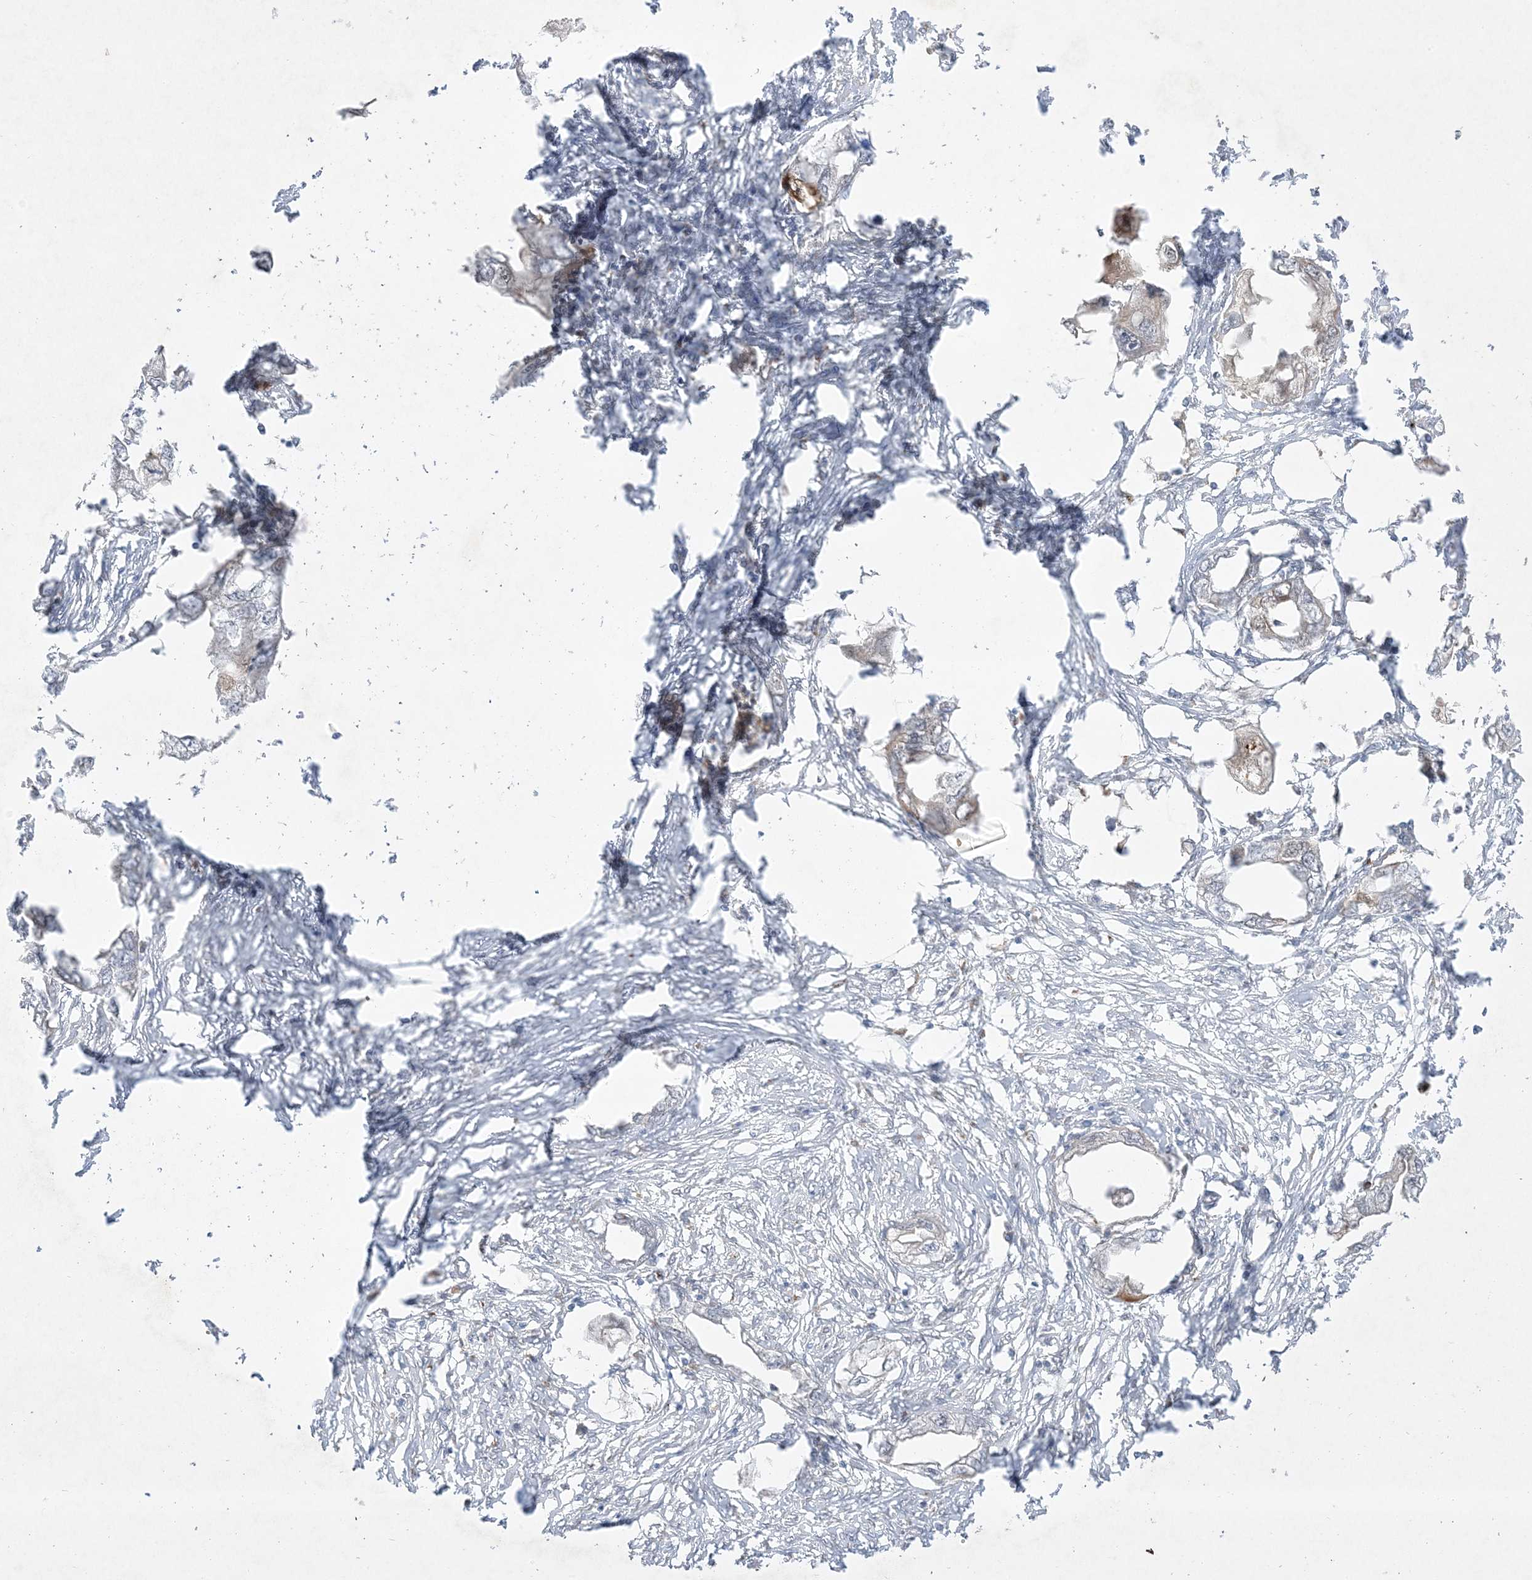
{"staining": {"intensity": "negative", "quantity": "none", "location": "none"}, "tissue": "endometrial cancer", "cell_type": "Tumor cells", "image_type": "cancer", "snomed": [{"axis": "morphology", "description": "Adenocarcinoma, NOS"}, {"axis": "morphology", "description": "Adenocarcinoma, metastatic, NOS"}, {"axis": "topography", "description": "Adipose tissue"}, {"axis": "topography", "description": "Endometrium"}], "caption": "Endometrial adenocarcinoma was stained to show a protein in brown. There is no significant staining in tumor cells.", "gene": "PTK6", "patient": {"sex": "female", "age": 67}}